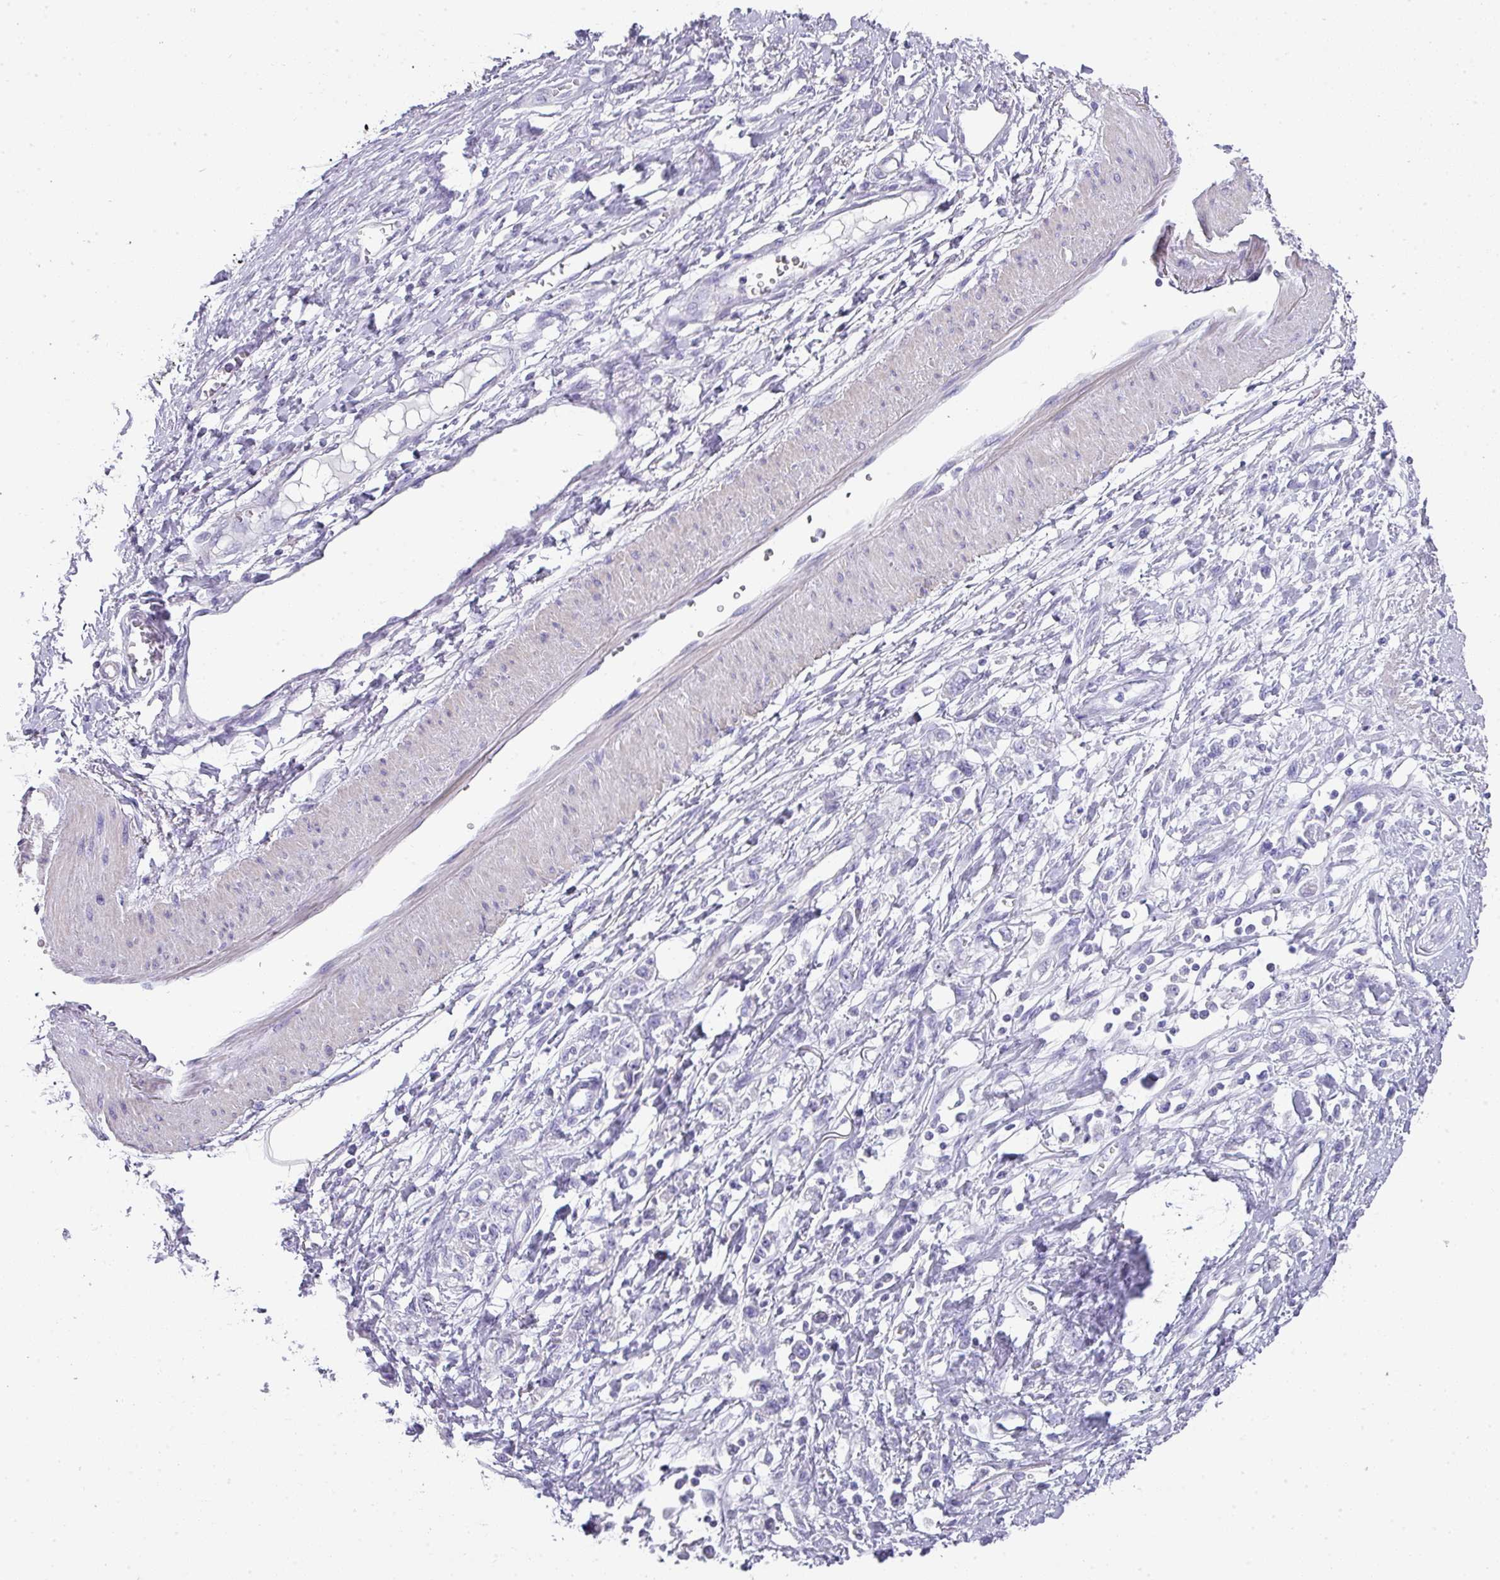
{"staining": {"intensity": "negative", "quantity": "none", "location": "none"}, "tissue": "stomach cancer", "cell_type": "Tumor cells", "image_type": "cancer", "snomed": [{"axis": "morphology", "description": "Adenocarcinoma, NOS"}, {"axis": "topography", "description": "Stomach"}], "caption": "A histopathology image of adenocarcinoma (stomach) stained for a protein shows no brown staining in tumor cells.", "gene": "GLI4", "patient": {"sex": "female", "age": 76}}